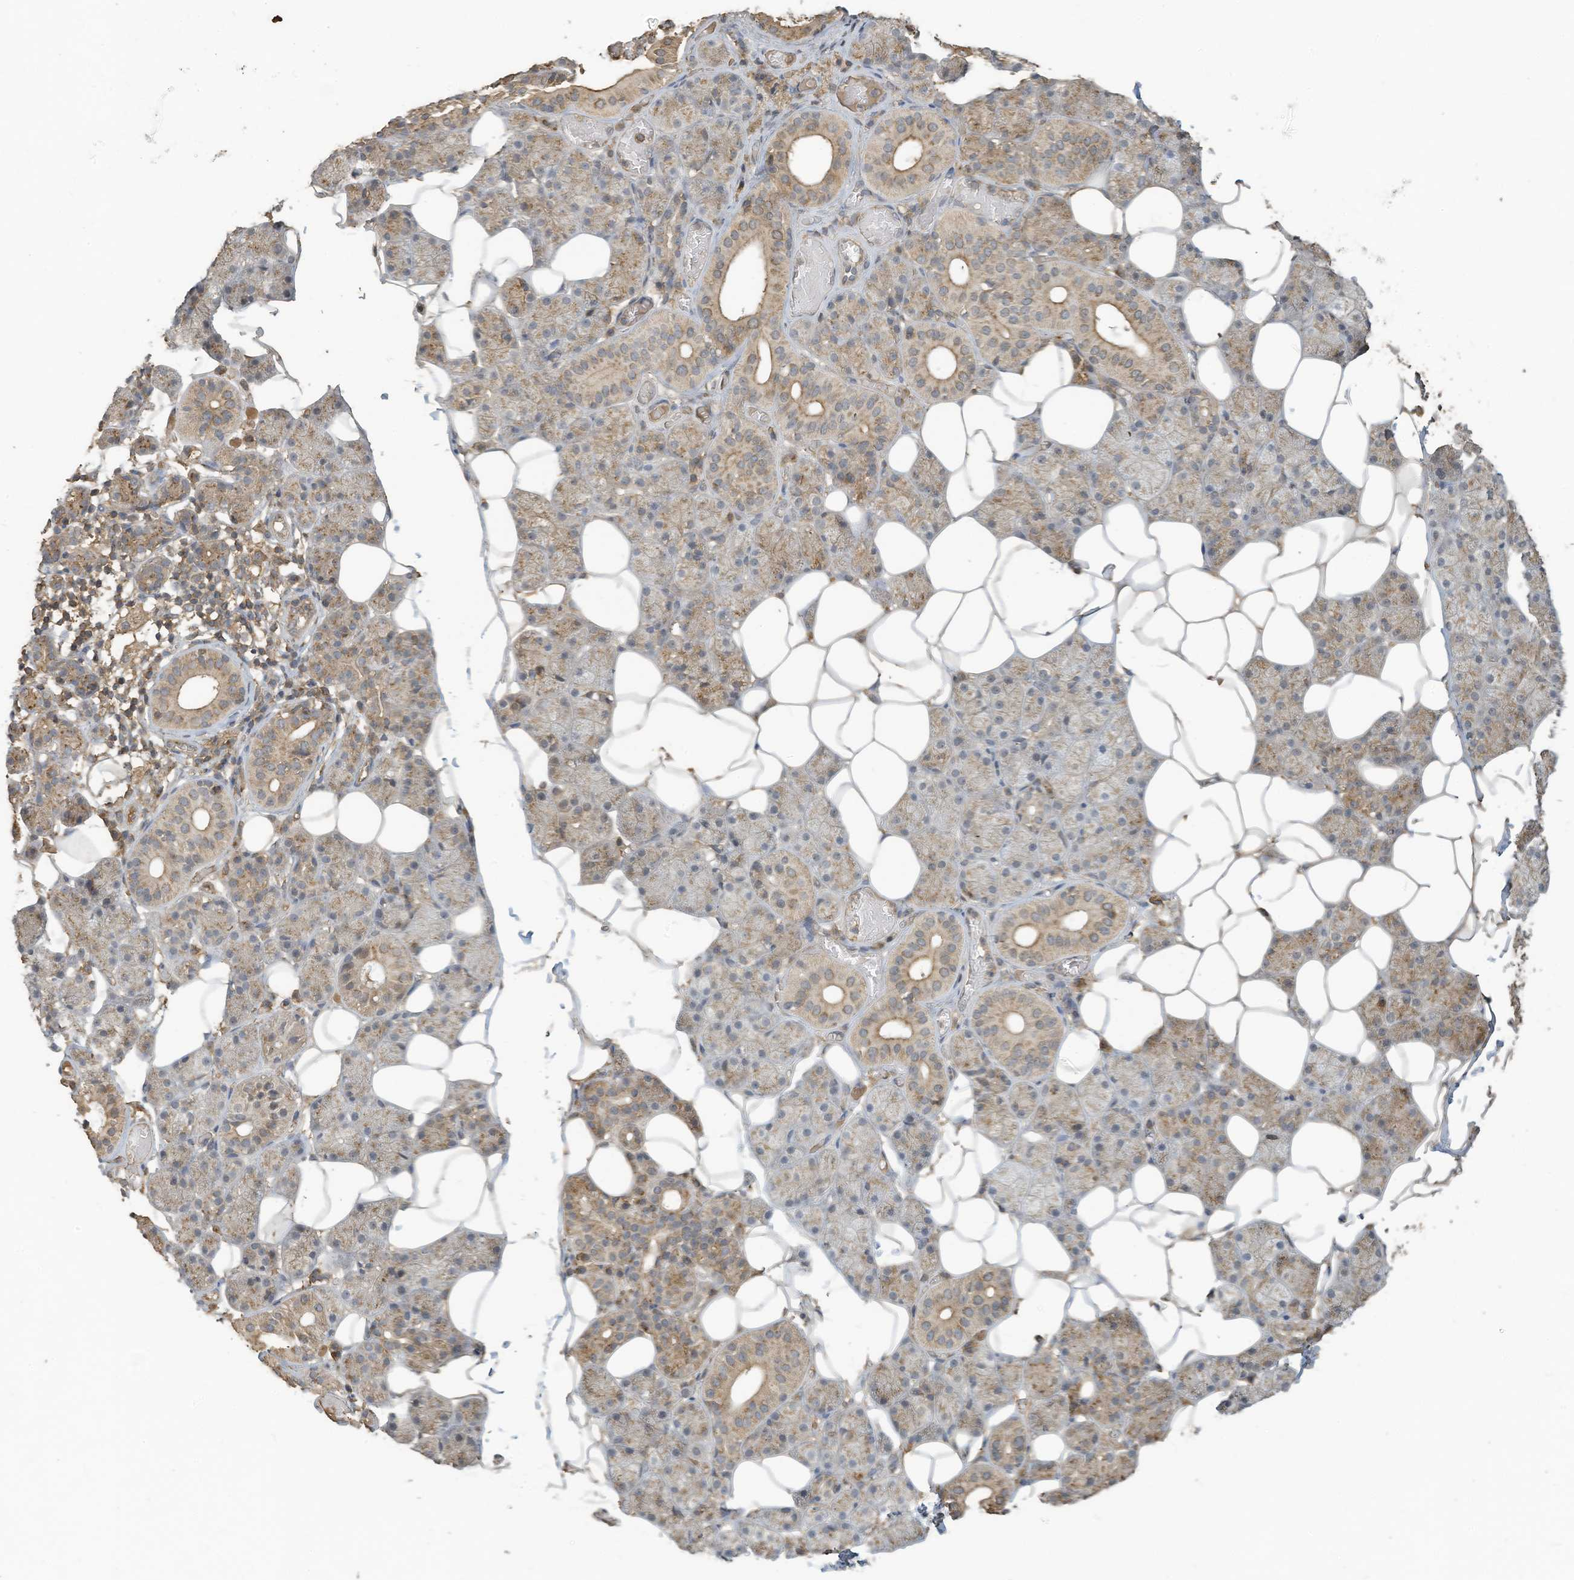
{"staining": {"intensity": "moderate", "quantity": ">75%", "location": "cytoplasmic/membranous"}, "tissue": "salivary gland", "cell_type": "Glandular cells", "image_type": "normal", "snomed": [{"axis": "morphology", "description": "Normal tissue, NOS"}, {"axis": "topography", "description": "Salivary gland"}], "caption": "Salivary gland stained with DAB immunohistochemistry displays medium levels of moderate cytoplasmic/membranous staining in about >75% of glandular cells. Using DAB (brown) and hematoxylin (blue) stains, captured at high magnification using brightfield microscopy.", "gene": "COX10", "patient": {"sex": "female", "age": 33}}